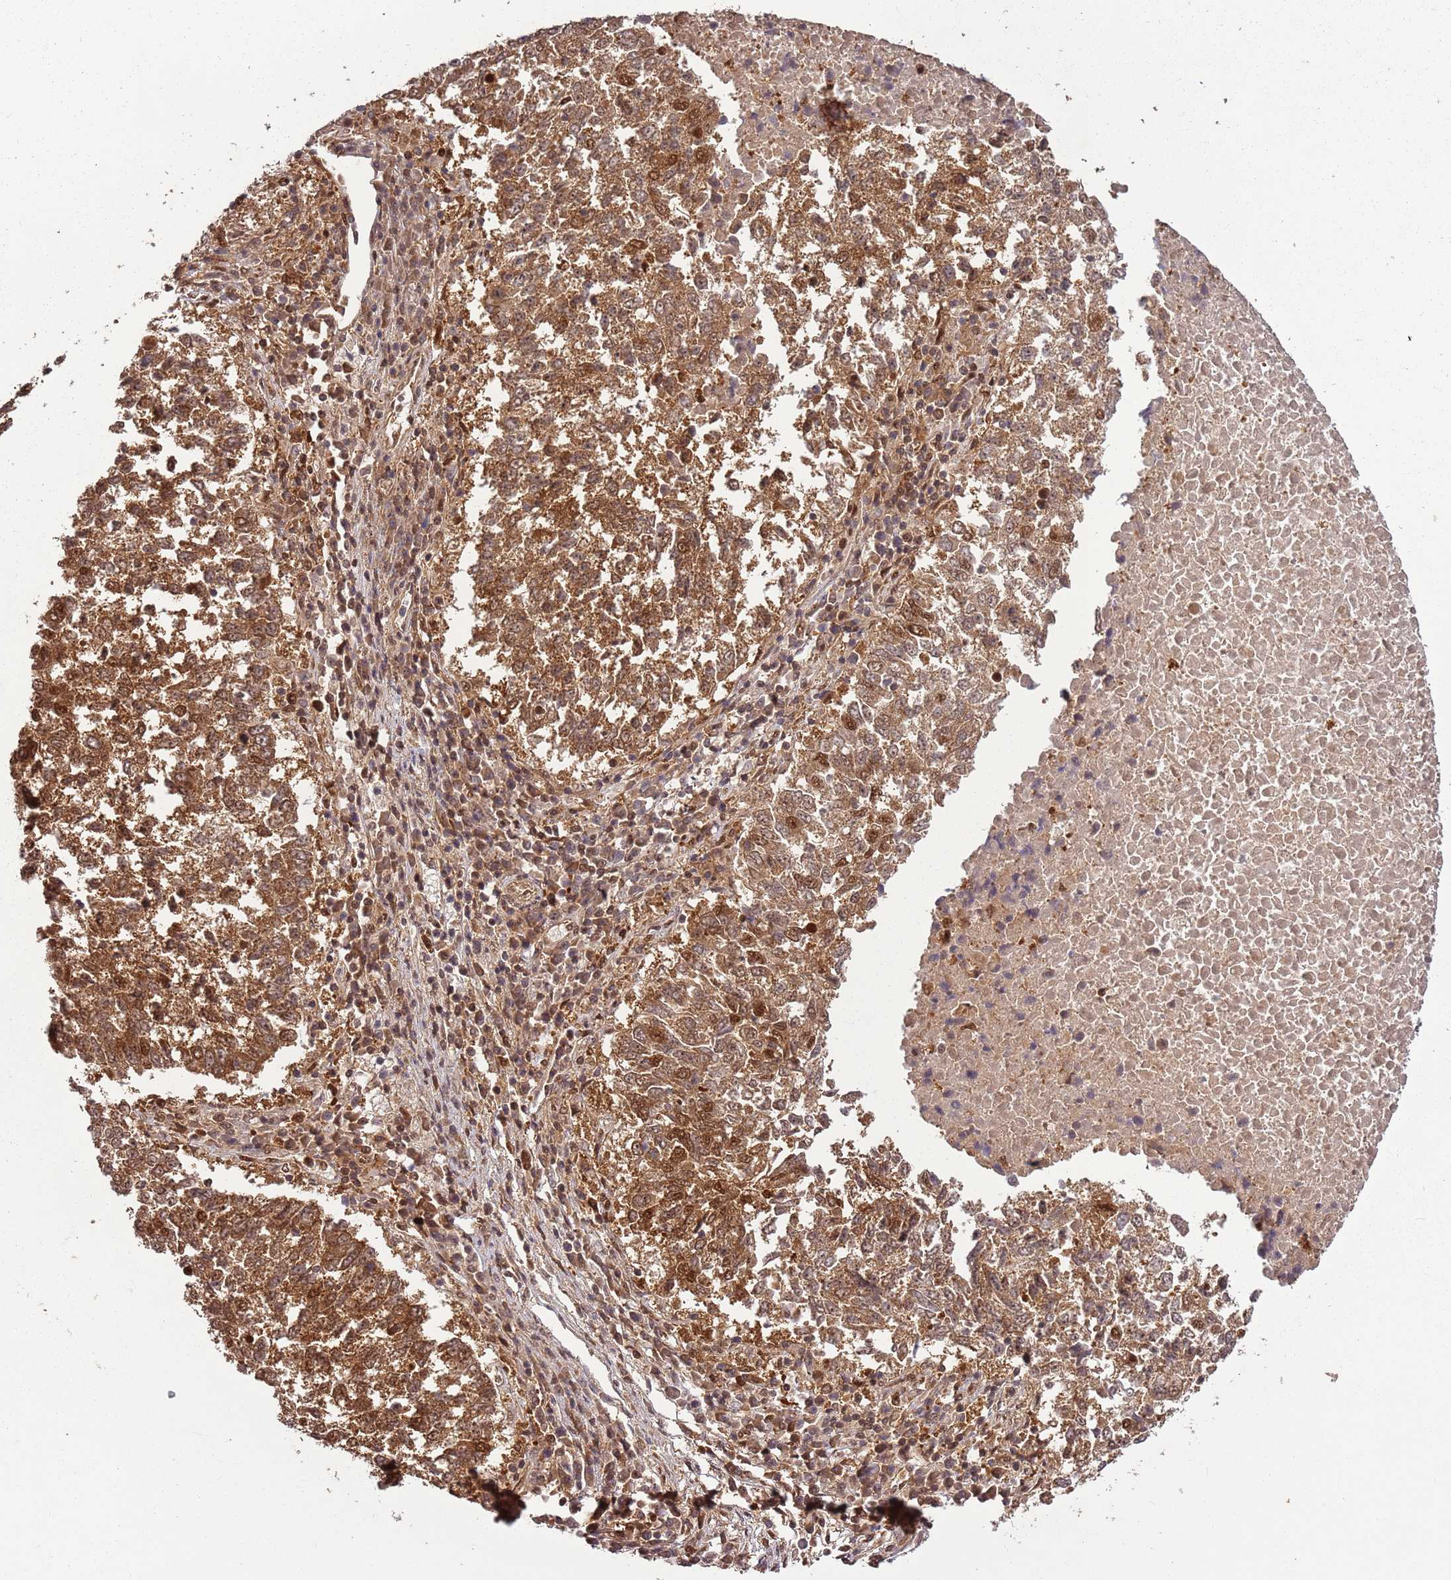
{"staining": {"intensity": "moderate", "quantity": ">75%", "location": "cytoplasmic/membranous,nuclear"}, "tissue": "lung cancer", "cell_type": "Tumor cells", "image_type": "cancer", "snomed": [{"axis": "morphology", "description": "Squamous cell carcinoma, NOS"}, {"axis": "topography", "description": "Lung"}], "caption": "High-power microscopy captured an immunohistochemistry (IHC) image of lung cancer, revealing moderate cytoplasmic/membranous and nuclear staining in about >75% of tumor cells.", "gene": "PGLS", "patient": {"sex": "male", "age": 73}}